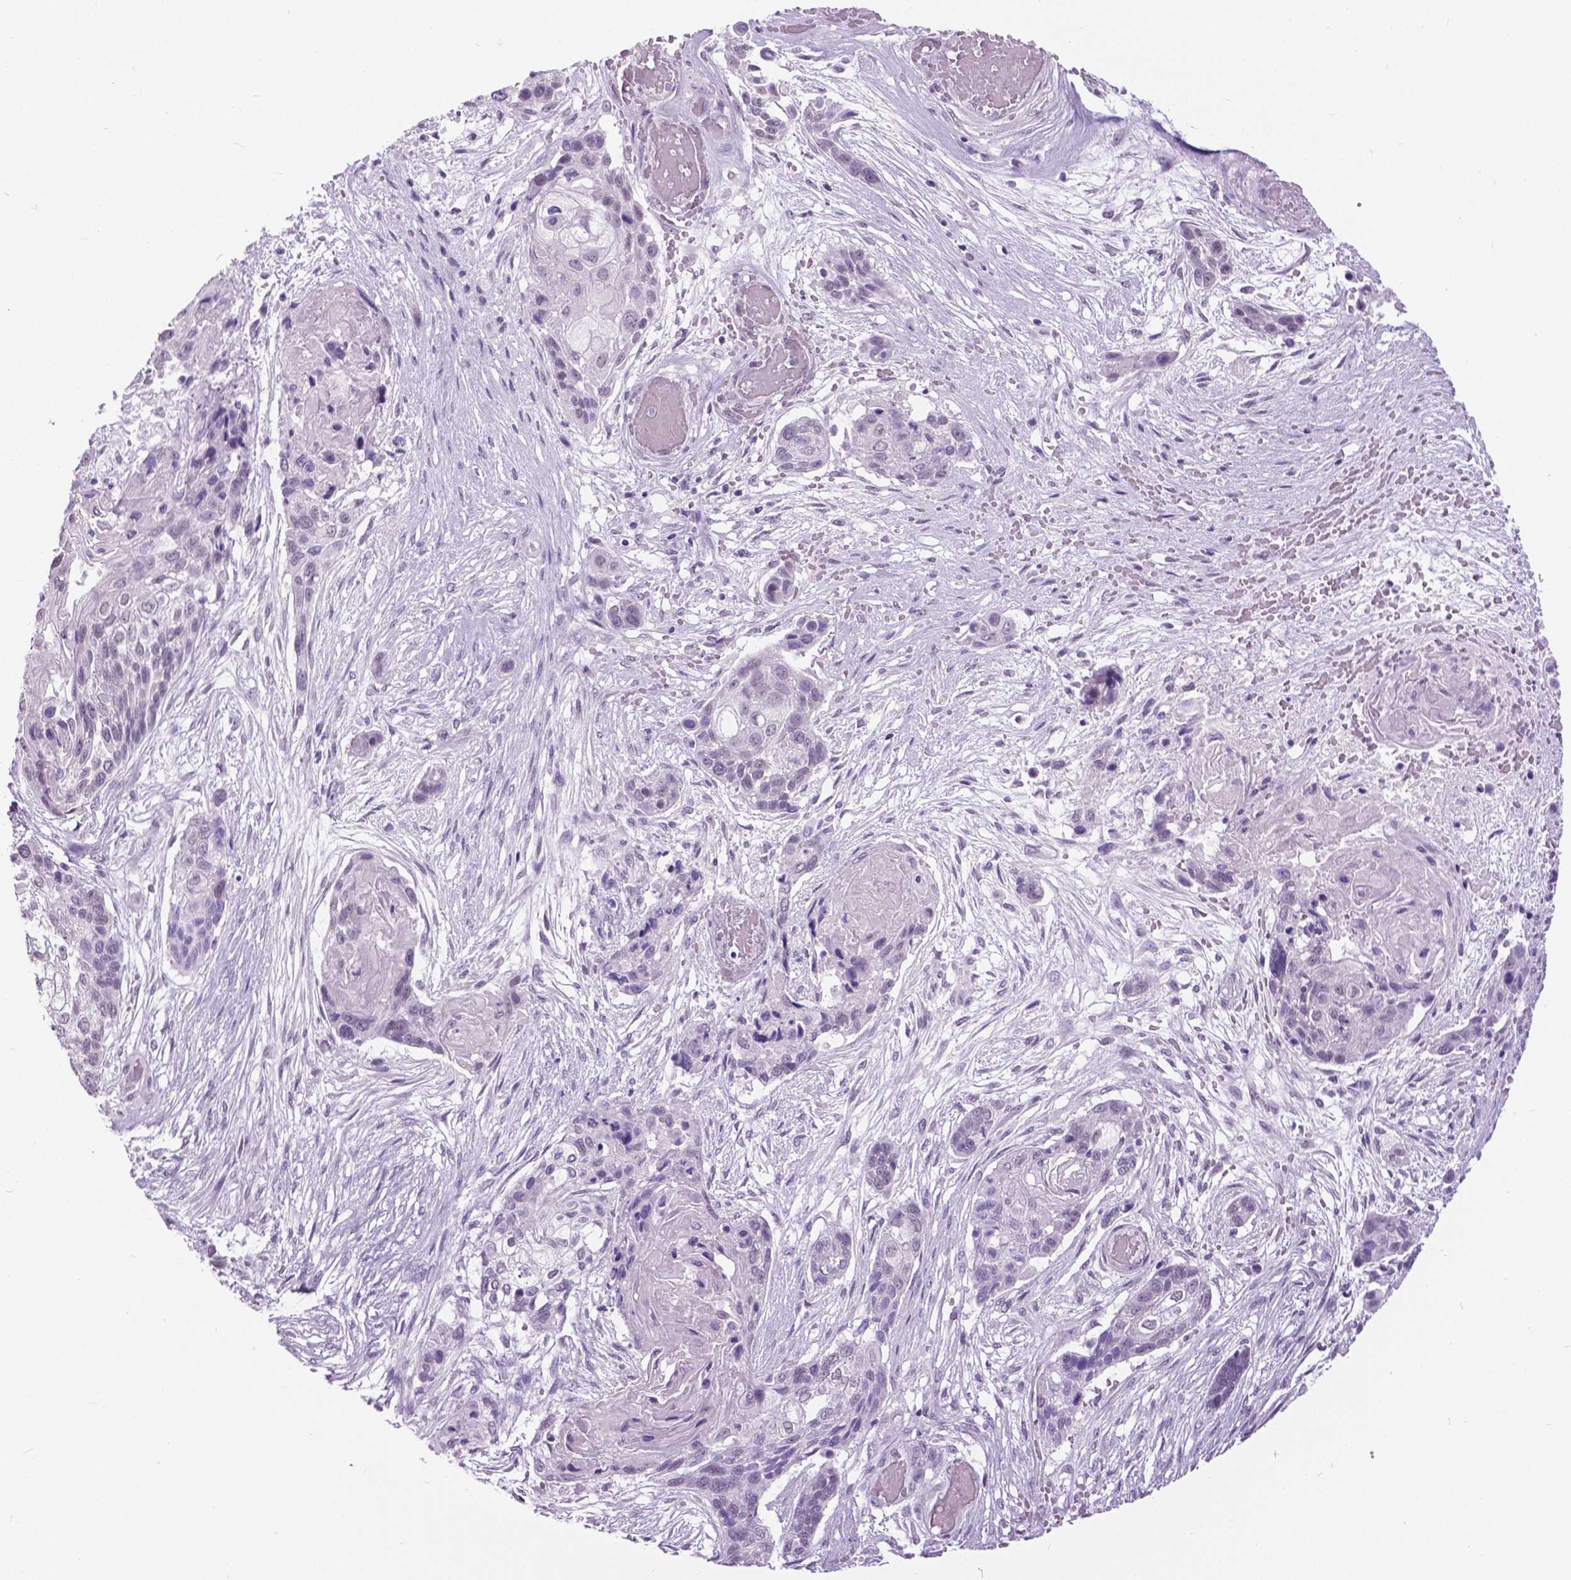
{"staining": {"intensity": "negative", "quantity": "none", "location": "none"}, "tissue": "lung cancer", "cell_type": "Tumor cells", "image_type": "cancer", "snomed": [{"axis": "morphology", "description": "Squamous cell carcinoma, NOS"}, {"axis": "topography", "description": "Lung"}], "caption": "Image shows no significant protein staining in tumor cells of lung cancer.", "gene": "MYOM1", "patient": {"sex": "male", "age": 69}}